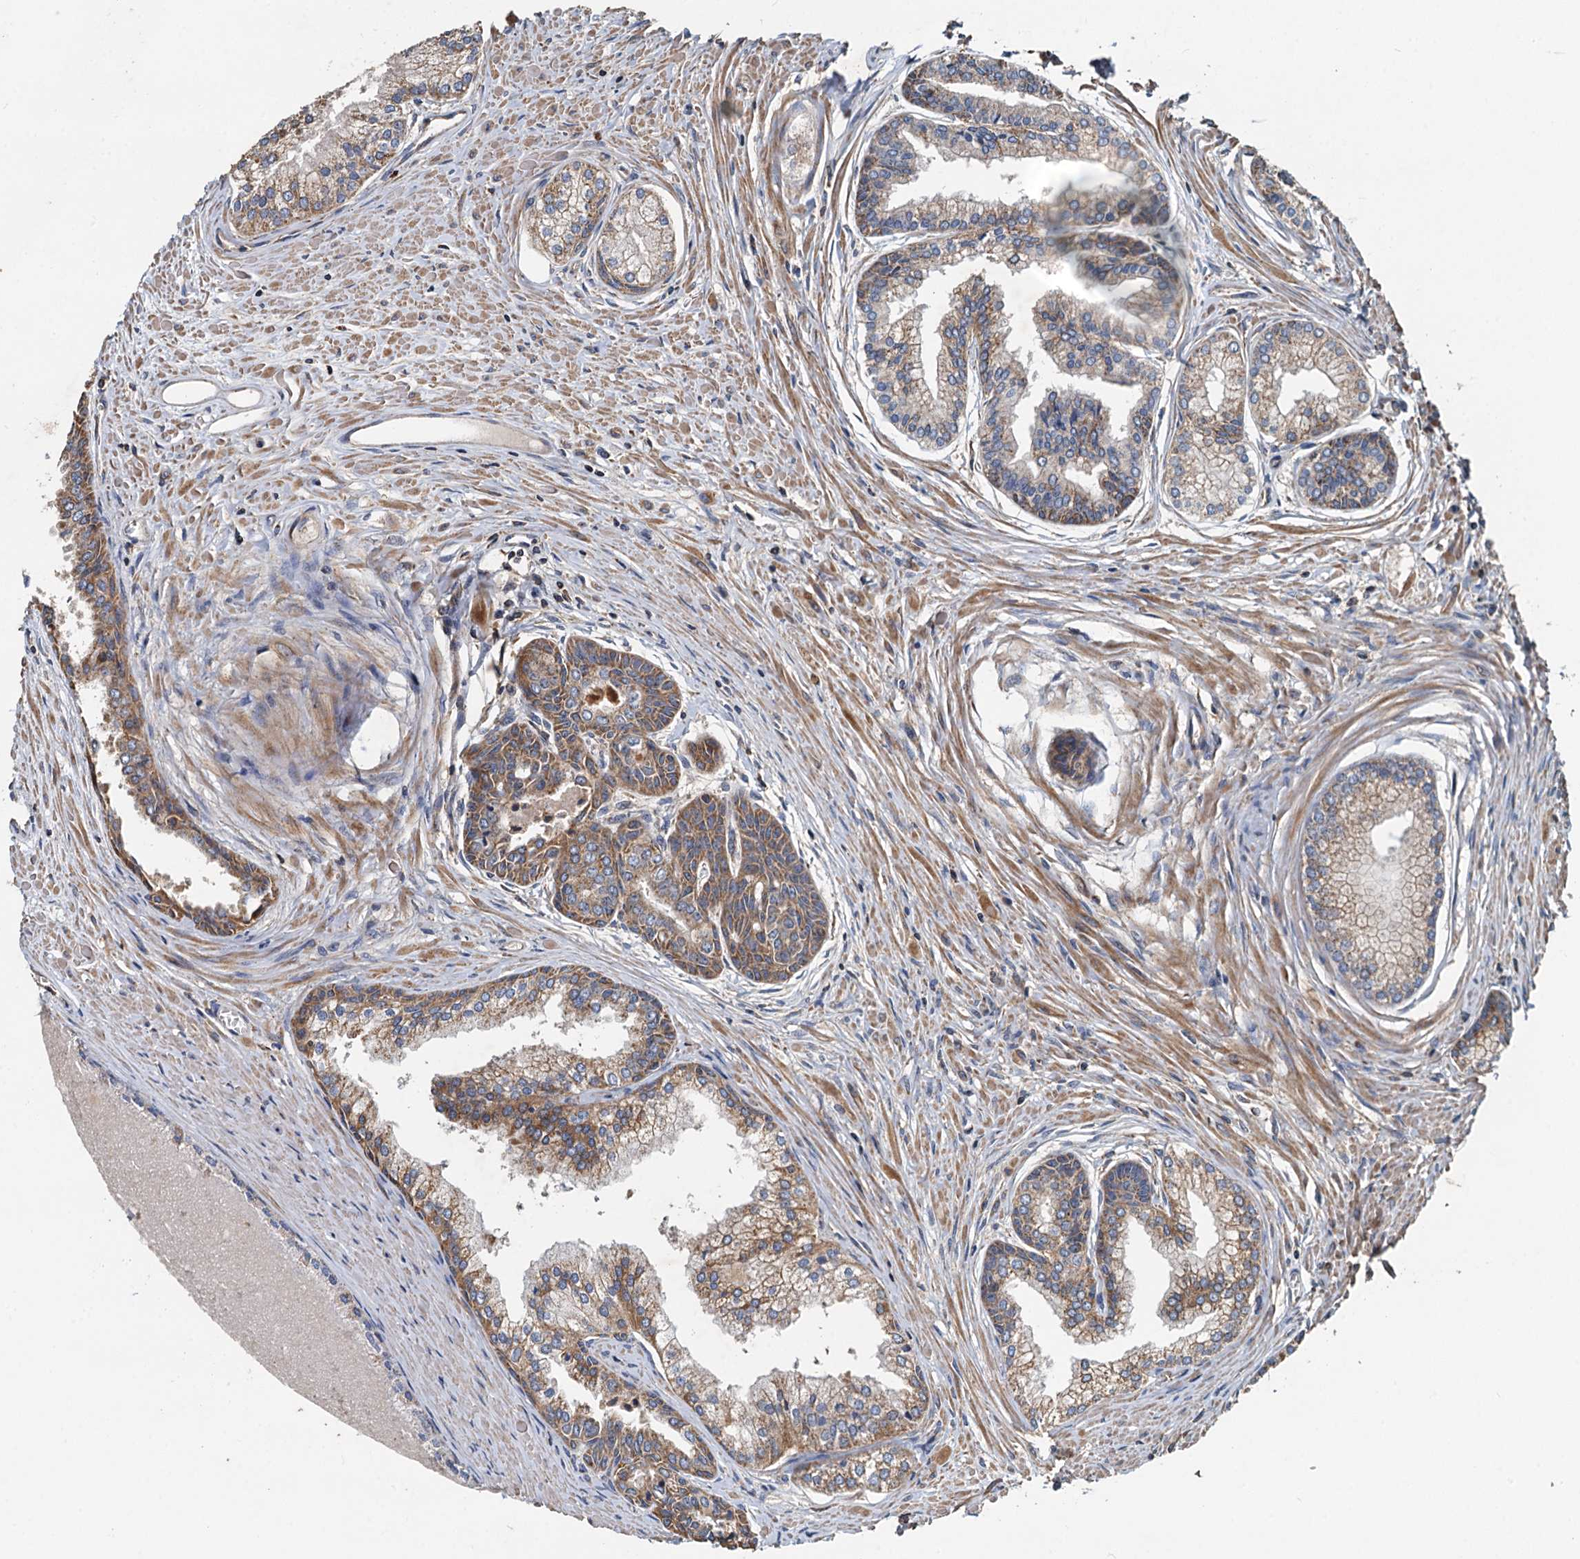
{"staining": {"intensity": "moderate", "quantity": ">75%", "location": "cytoplasmic/membranous"}, "tissue": "prostate cancer", "cell_type": "Tumor cells", "image_type": "cancer", "snomed": [{"axis": "morphology", "description": "Adenocarcinoma, High grade"}, {"axis": "topography", "description": "Prostate"}], "caption": "IHC photomicrograph of neoplastic tissue: adenocarcinoma (high-grade) (prostate) stained using IHC exhibits medium levels of moderate protein expression localized specifically in the cytoplasmic/membranous of tumor cells, appearing as a cytoplasmic/membranous brown color.", "gene": "SDS", "patient": {"sex": "male", "age": 68}}